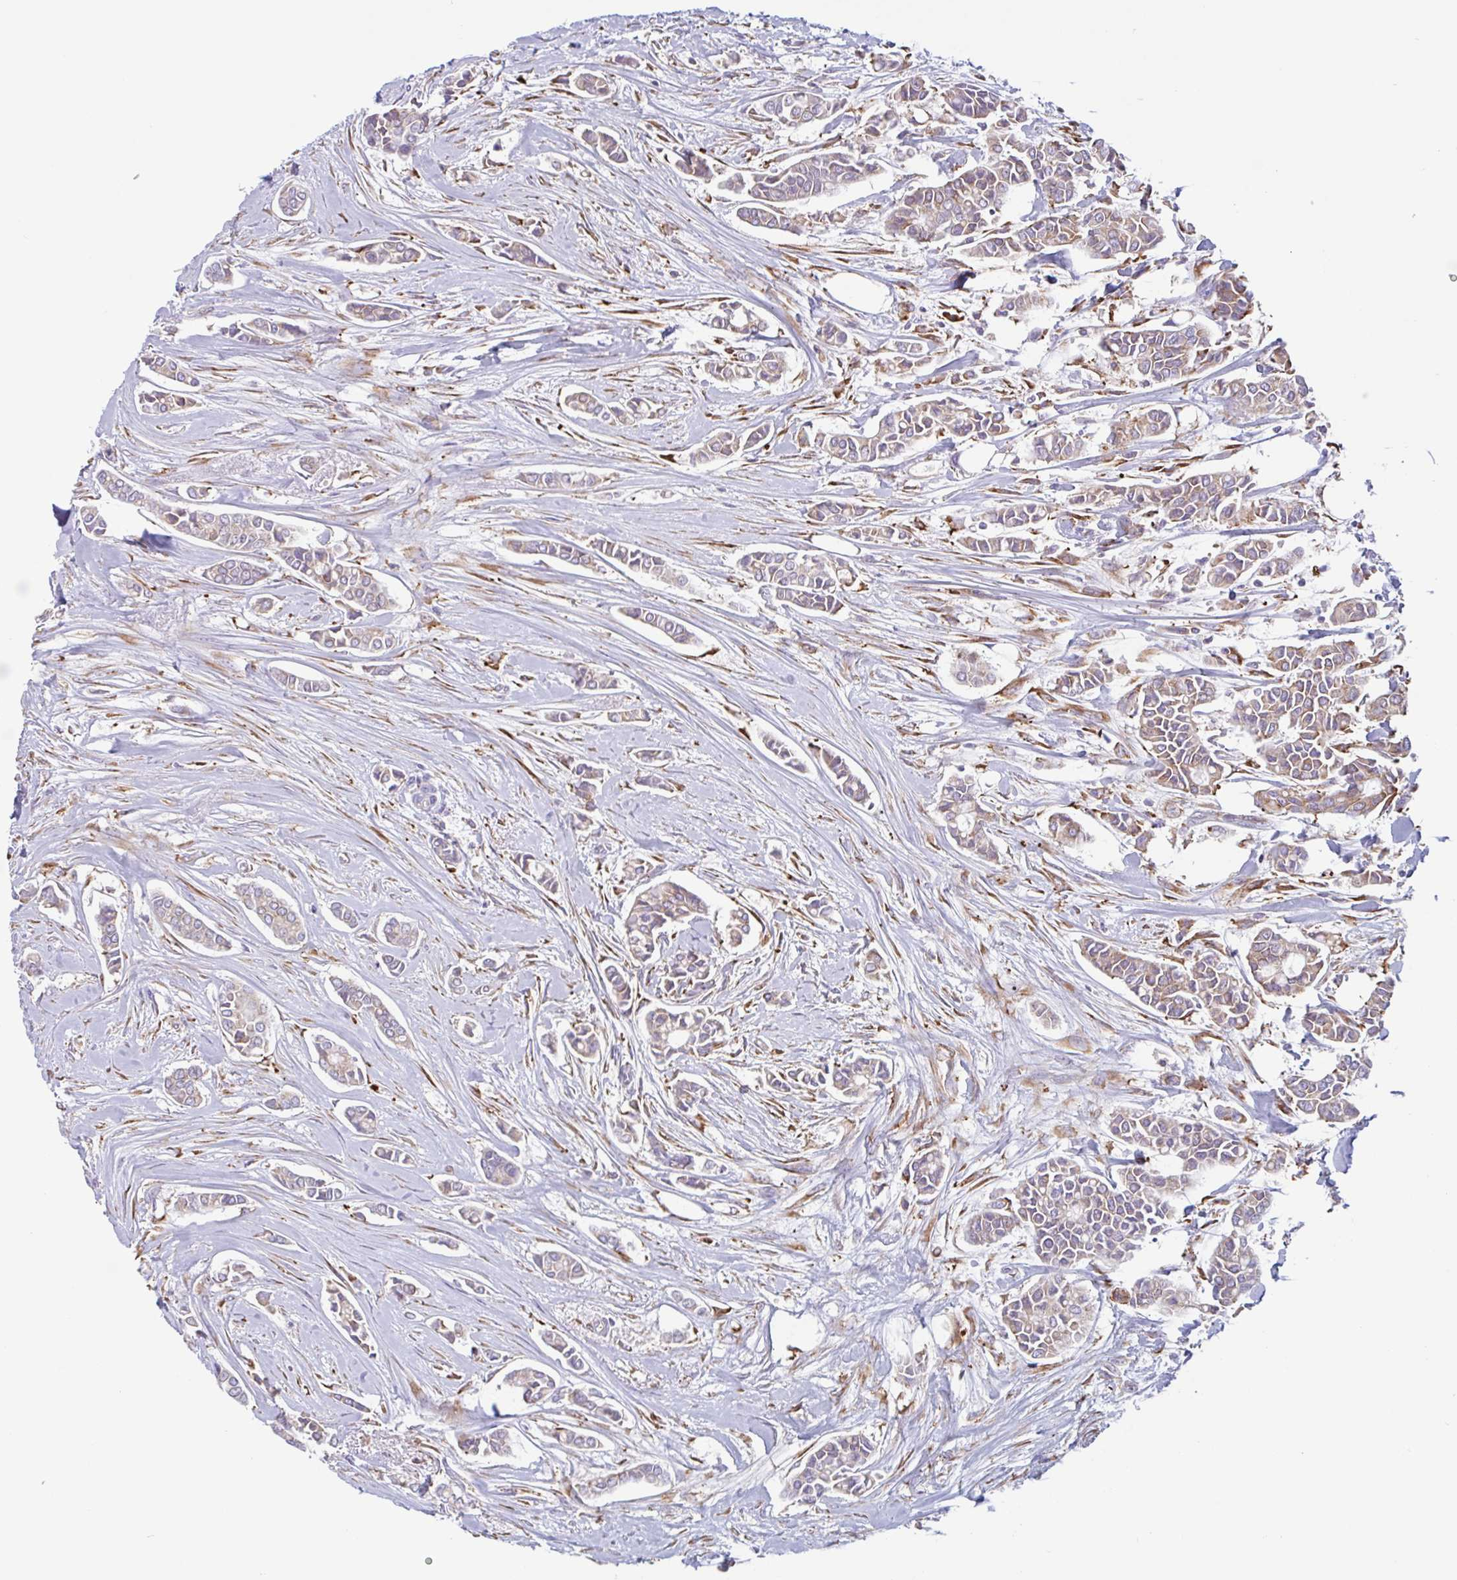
{"staining": {"intensity": "weak", "quantity": "<25%", "location": "cytoplasmic/membranous"}, "tissue": "breast cancer", "cell_type": "Tumor cells", "image_type": "cancer", "snomed": [{"axis": "morphology", "description": "Duct carcinoma"}, {"axis": "topography", "description": "Breast"}], "caption": "Tumor cells are negative for protein expression in human infiltrating ductal carcinoma (breast).", "gene": "DOK4", "patient": {"sex": "female", "age": 84}}